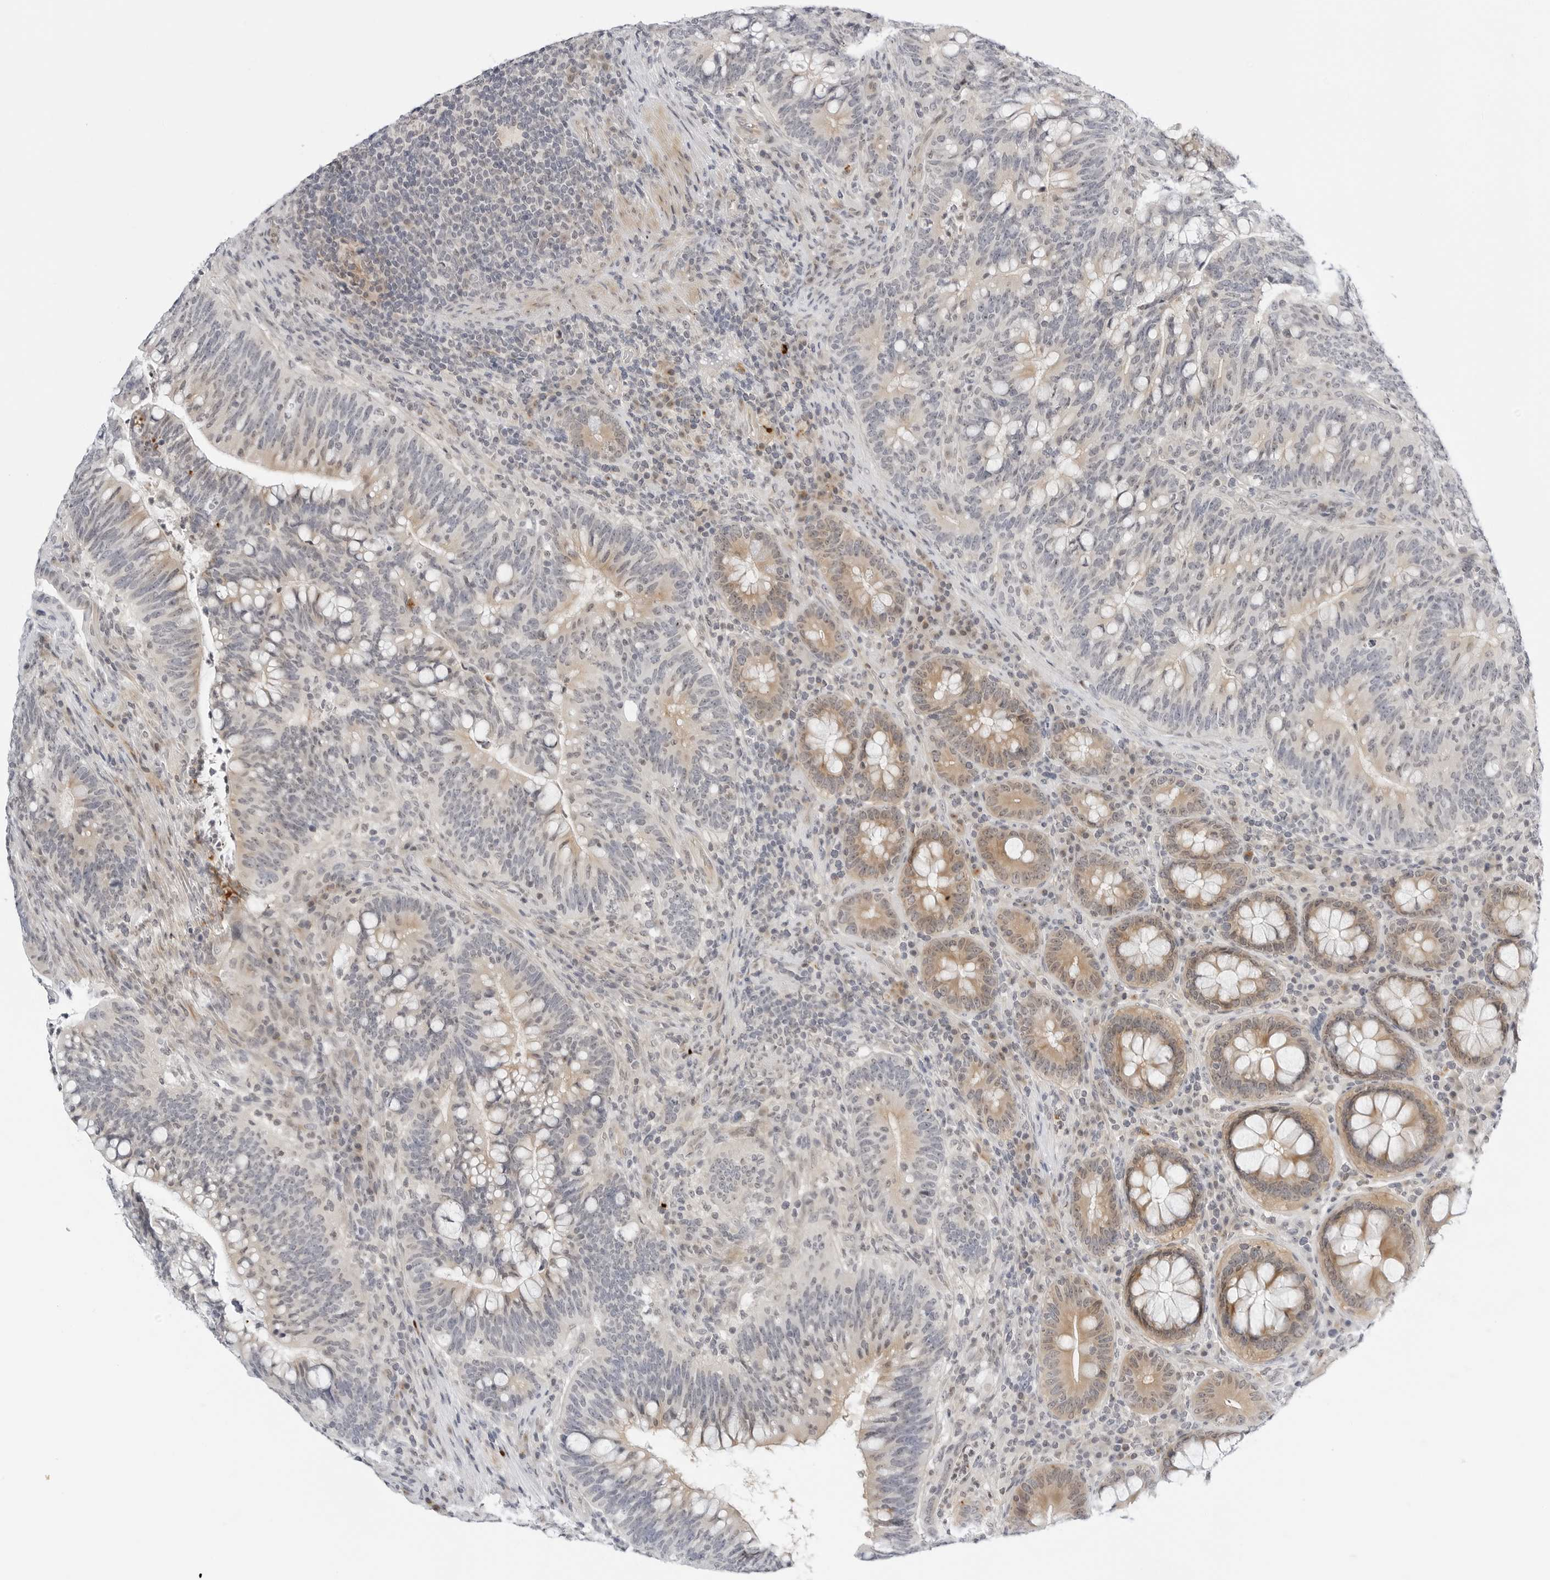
{"staining": {"intensity": "moderate", "quantity": "<25%", "location": "cytoplasmic/membranous"}, "tissue": "colorectal cancer", "cell_type": "Tumor cells", "image_type": "cancer", "snomed": [{"axis": "morphology", "description": "Adenocarcinoma, NOS"}, {"axis": "topography", "description": "Colon"}], "caption": "Protein positivity by IHC displays moderate cytoplasmic/membranous positivity in about <25% of tumor cells in colorectal adenocarcinoma.", "gene": "MAP2K5", "patient": {"sex": "female", "age": 66}}